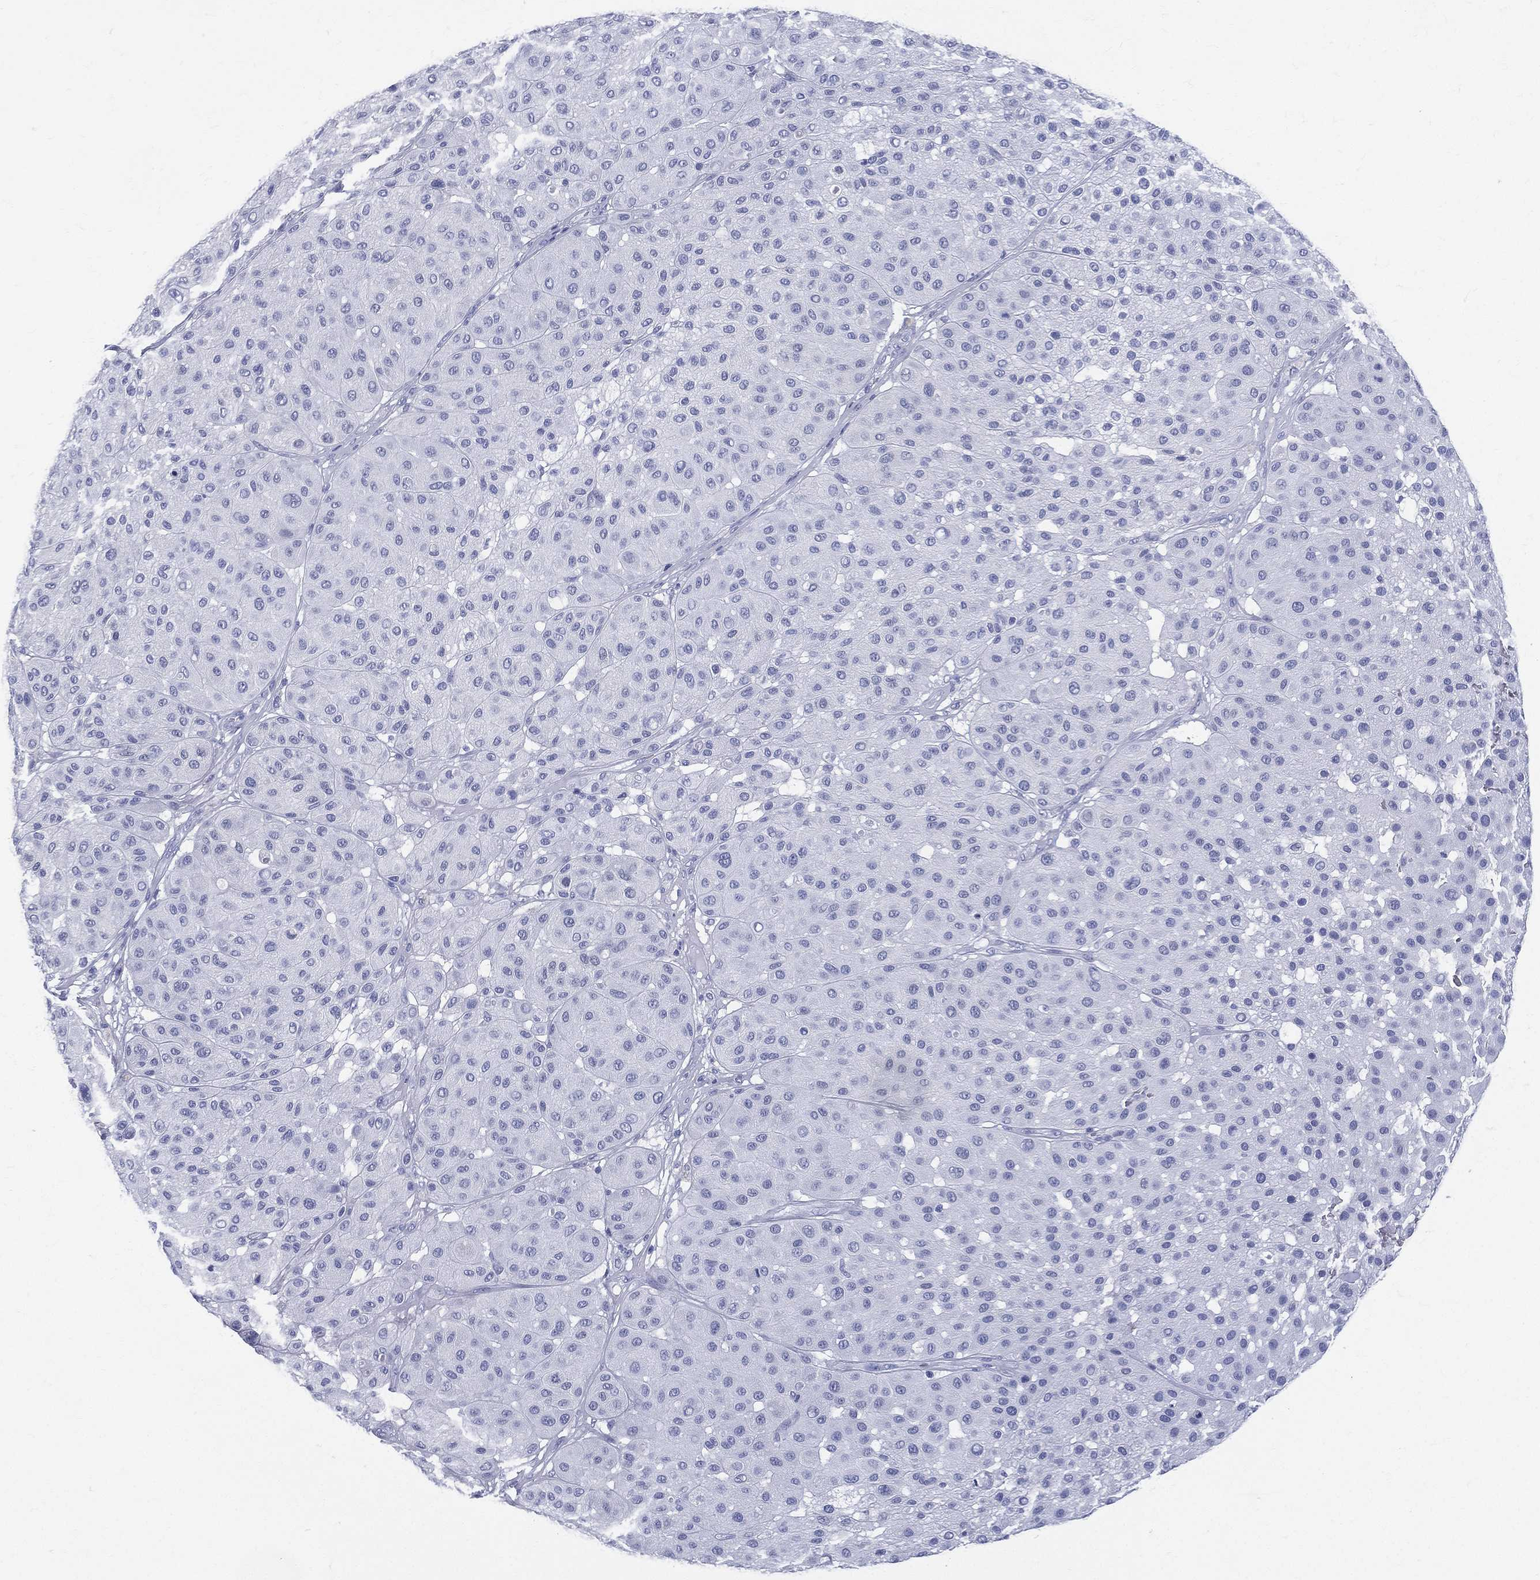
{"staining": {"intensity": "negative", "quantity": "none", "location": "none"}, "tissue": "melanoma", "cell_type": "Tumor cells", "image_type": "cancer", "snomed": [{"axis": "morphology", "description": "Malignant melanoma, Metastatic site"}, {"axis": "topography", "description": "Smooth muscle"}], "caption": "Tumor cells are negative for brown protein staining in malignant melanoma (metastatic site).", "gene": "ETNPPL", "patient": {"sex": "male", "age": 41}}